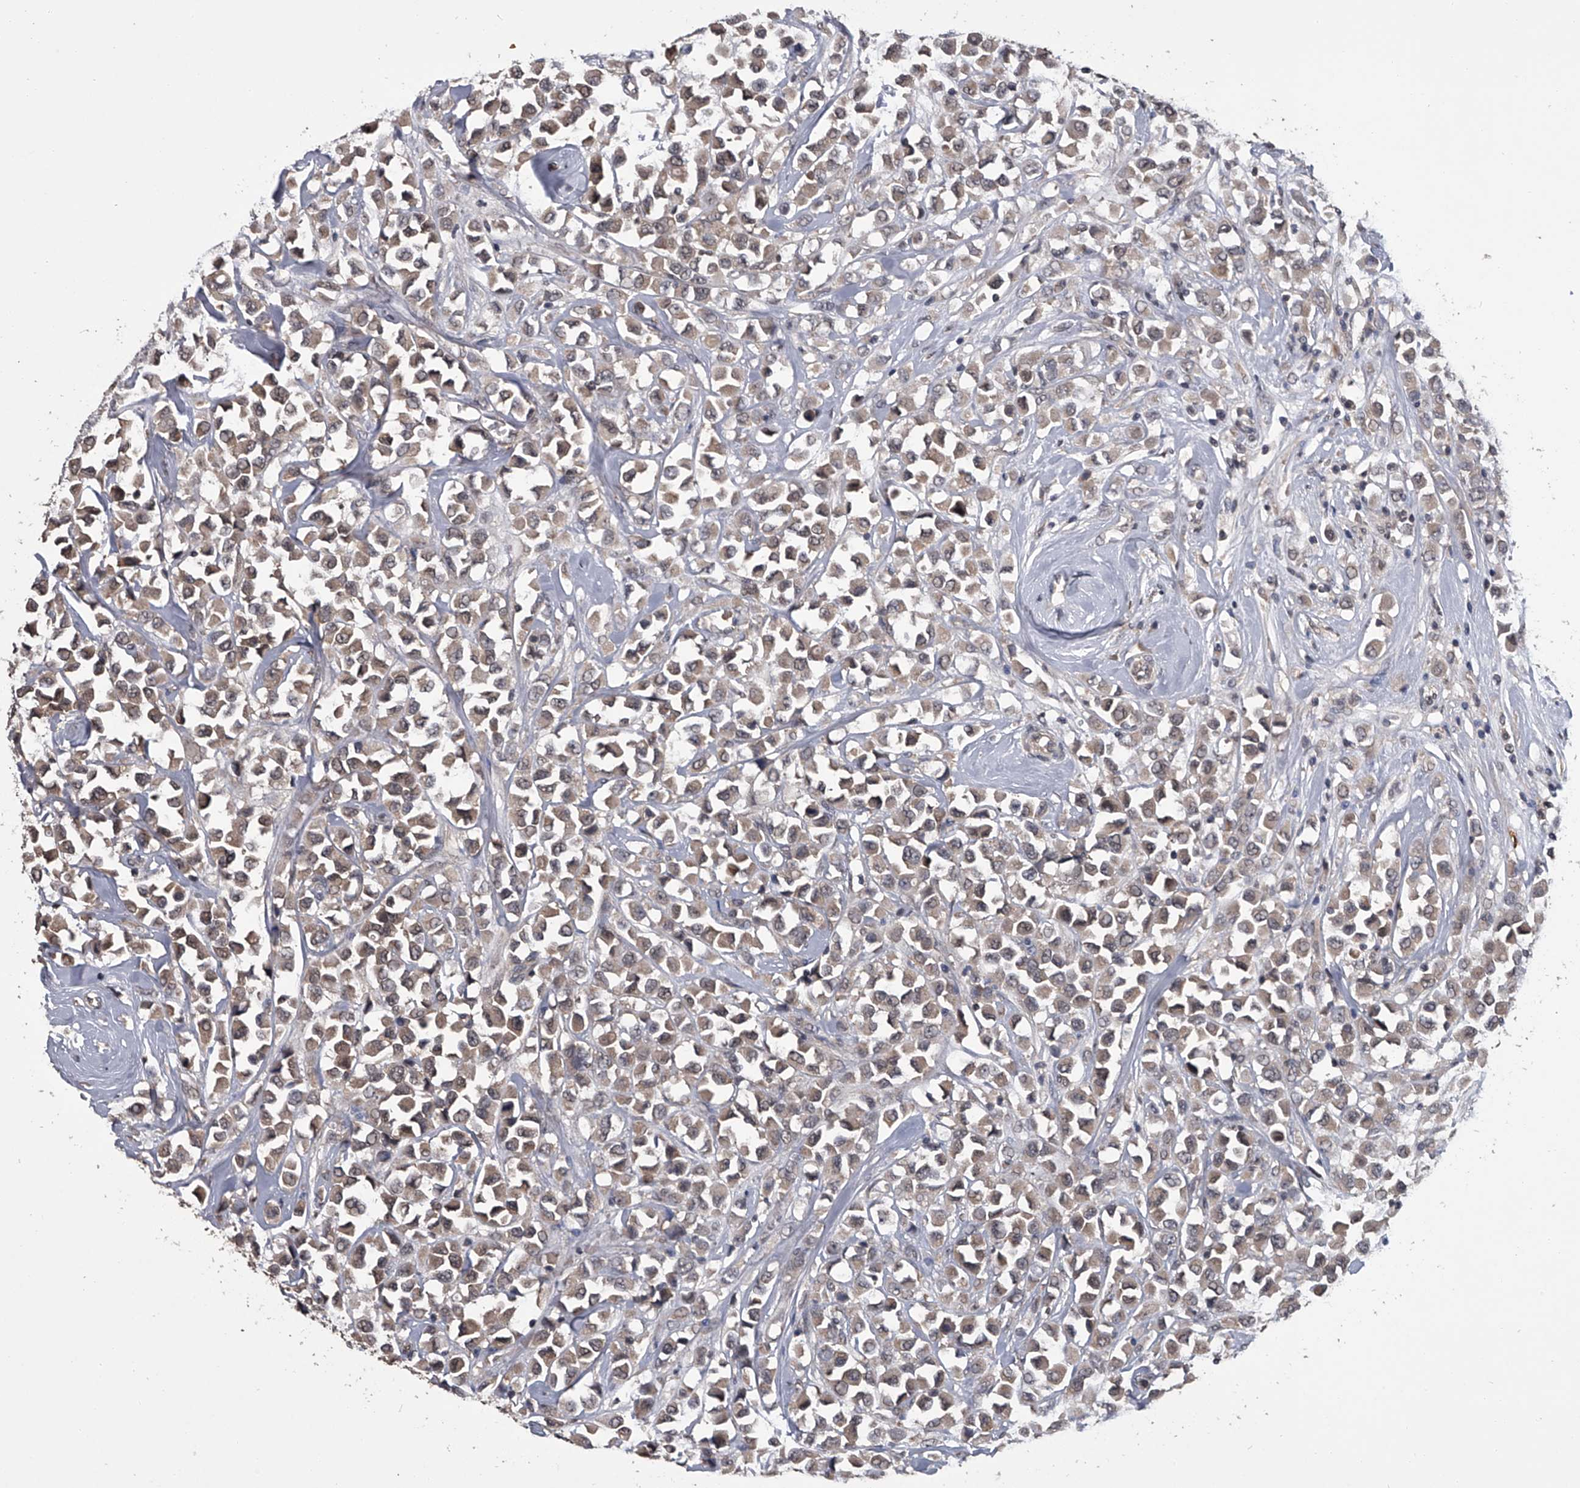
{"staining": {"intensity": "moderate", "quantity": ">75%", "location": "cytoplasmic/membranous,nuclear"}, "tissue": "breast cancer", "cell_type": "Tumor cells", "image_type": "cancer", "snomed": [{"axis": "morphology", "description": "Duct carcinoma"}, {"axis": "topography", "description": "Breast"}], "caption": "Brown immunohistochemical staining in human breast cancer (intraductal carcinoma) displays moderate cytoplasmic/membranous and nuclear staining in about >75% of tumor cells. The protein is shown in brown color, while the nuclei are stained blue.", "gene": "TSNAX", "patient": {"sex": "female", "age": 61}}